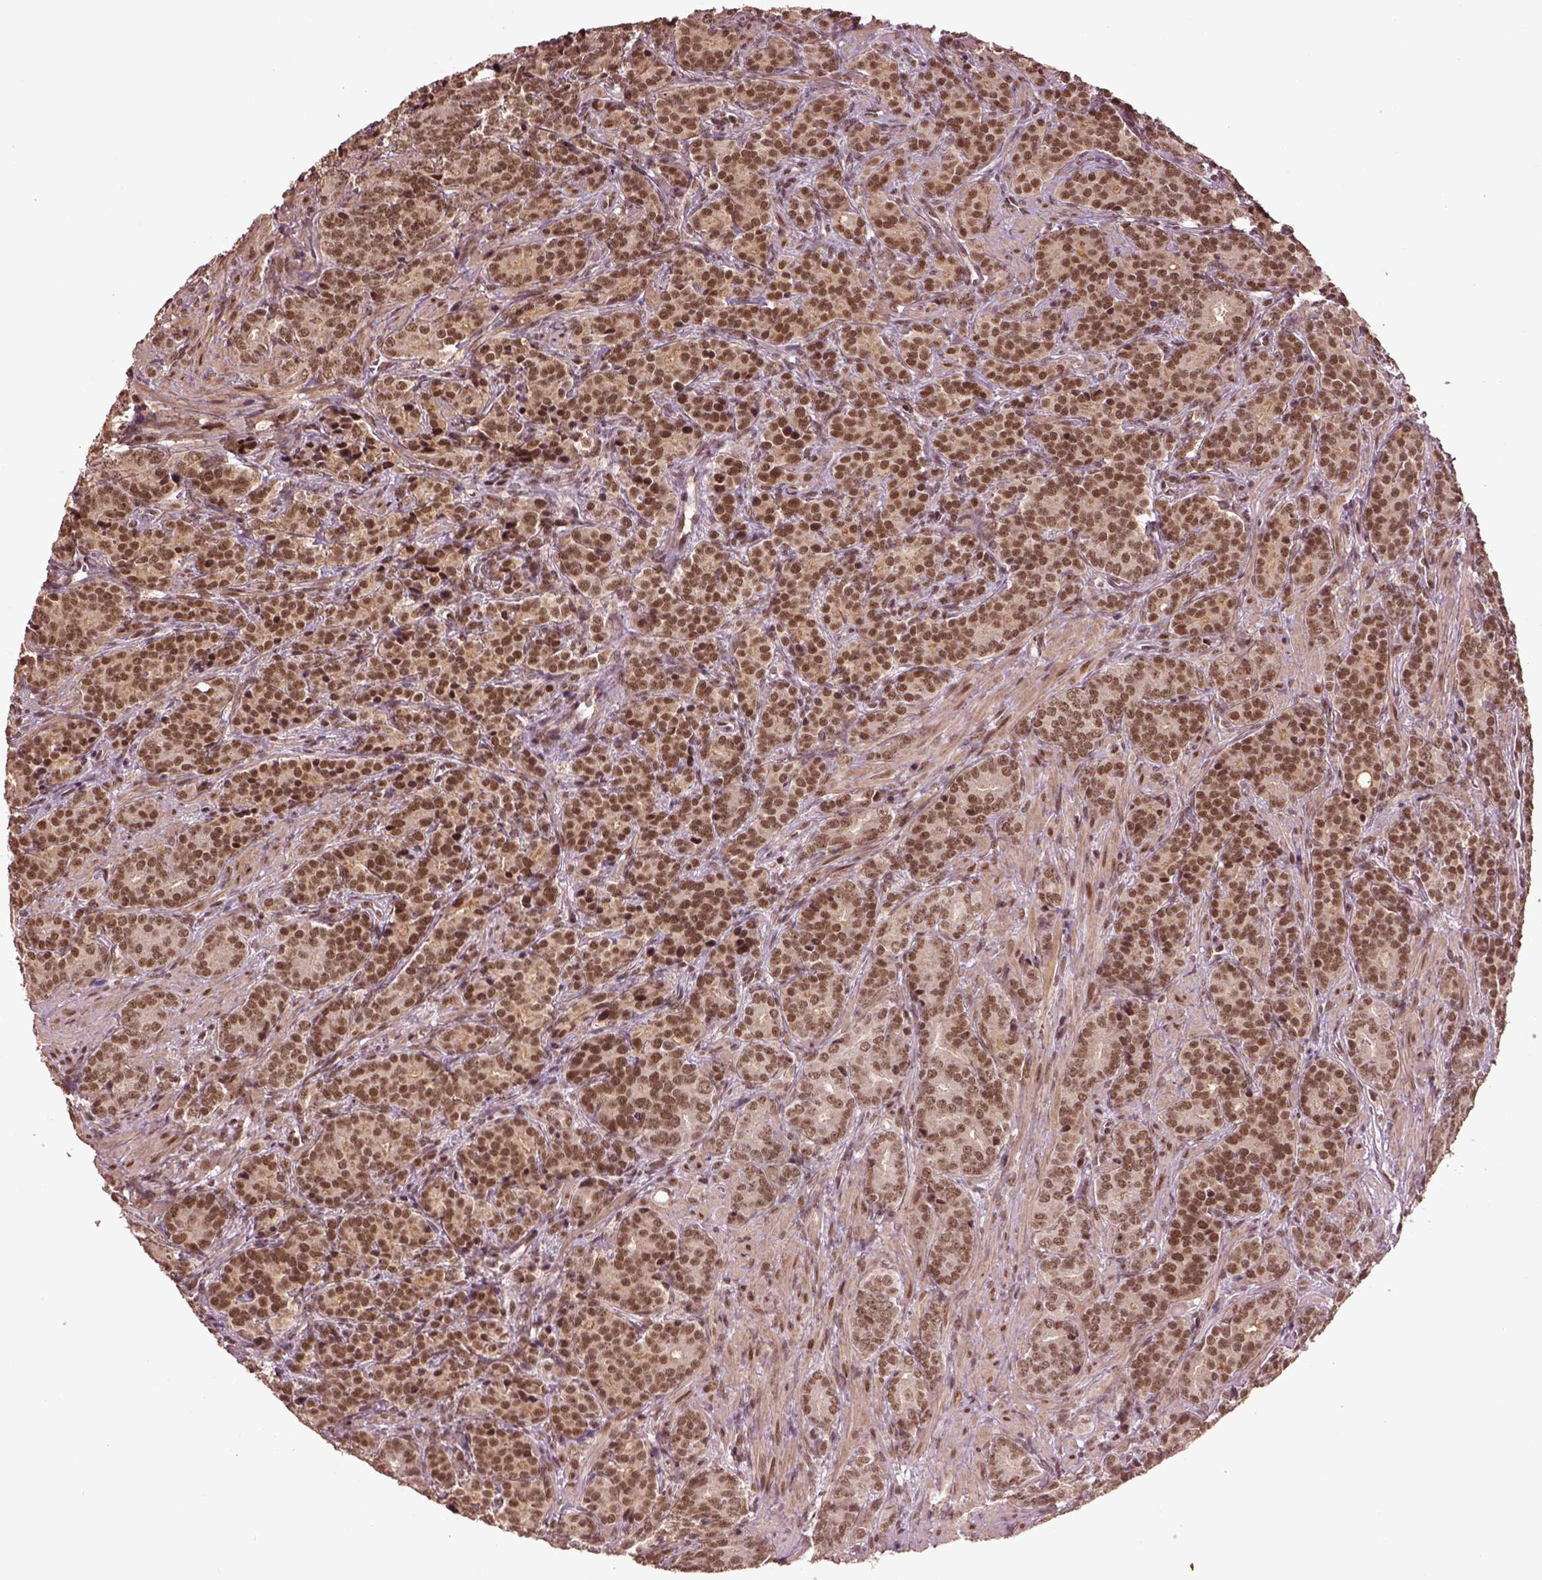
{"staining": {"intensity": "moderate", "quantity": ">75%", "location": "nuclear"}, "tissue": "prostate cancer", "cell_type": "Tumor cells", "image_type": "cancer", "snomed": [{"axis": "morphology", "description": "Adenocarcinoma, High grade"}, {"axis": "topography", "description": "Prostate"}], "caption": "Tumor cells exhibit medium levels of moderate nuclear expression in approximately >75% of cells in human adenocarcinoma (high-grade) (prostate). (IHC, brightfield microscopy, high magnification).", "gene": "BRD9", "patient": {"sex": "male", "age": 84}}